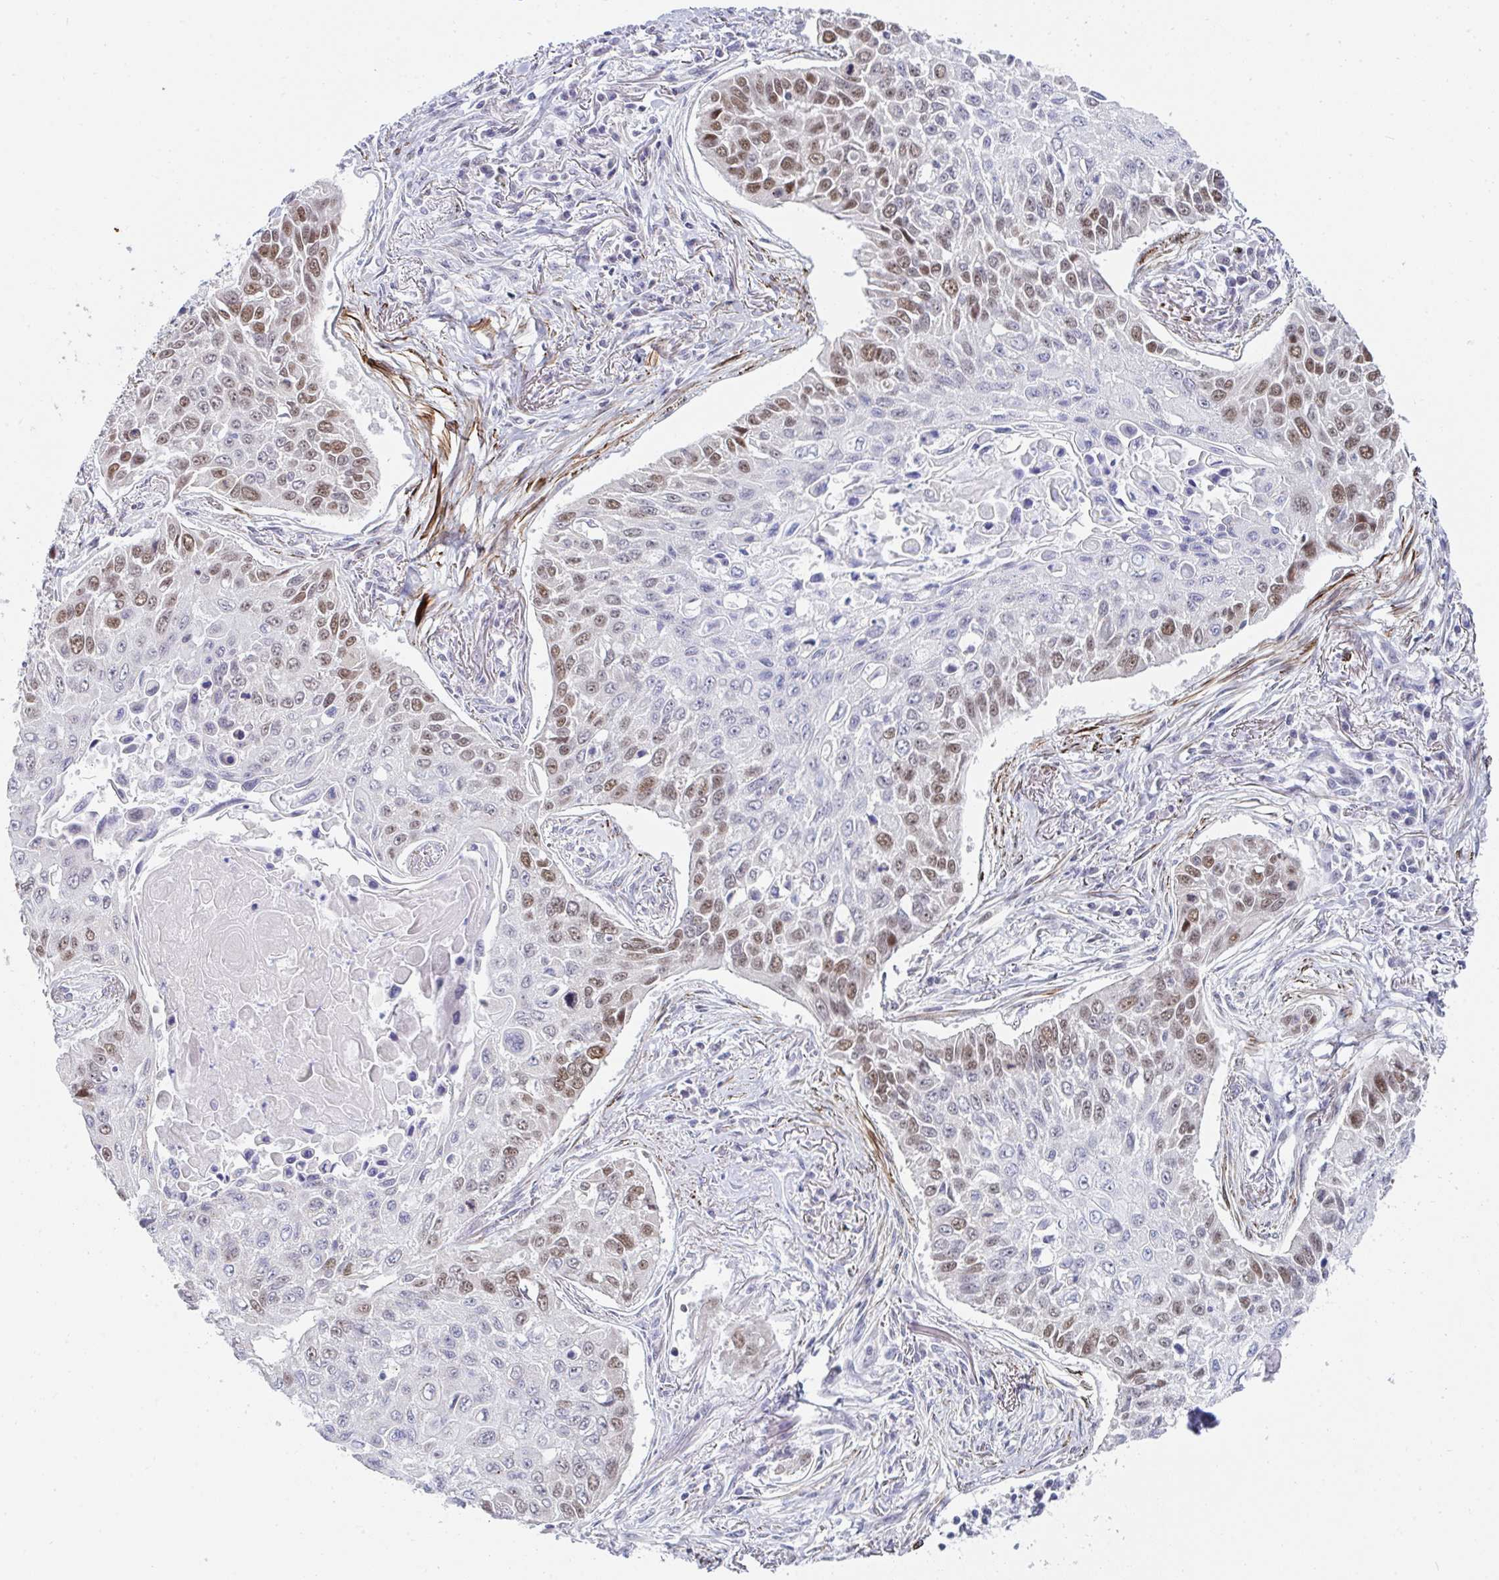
{"staining": {"intensity": "moderate", "quantity": "25%-75%", "location": "nuclear"}, "tissue": "lung cancer", "cell_type": "Tumor cells", "image_type": "cancer", "snomed": [{"axis": "morphology", "description": "Squamous cell carcinoma, NOS"}, {"axis": "topography", "description": "Lung"}], "caption": "High-magnification brightfield microscopy of lung squamous cell carcinoma stained with DAB (3,3'-diaminobenzidine) (brown) and counterstained with hematoxylin (blue). tumor cells exhibit moderate nuclear staining is seen in about25%-75% of cells.", "gene": "GINS2", "patient": {"sex": "male", "age": 75}}